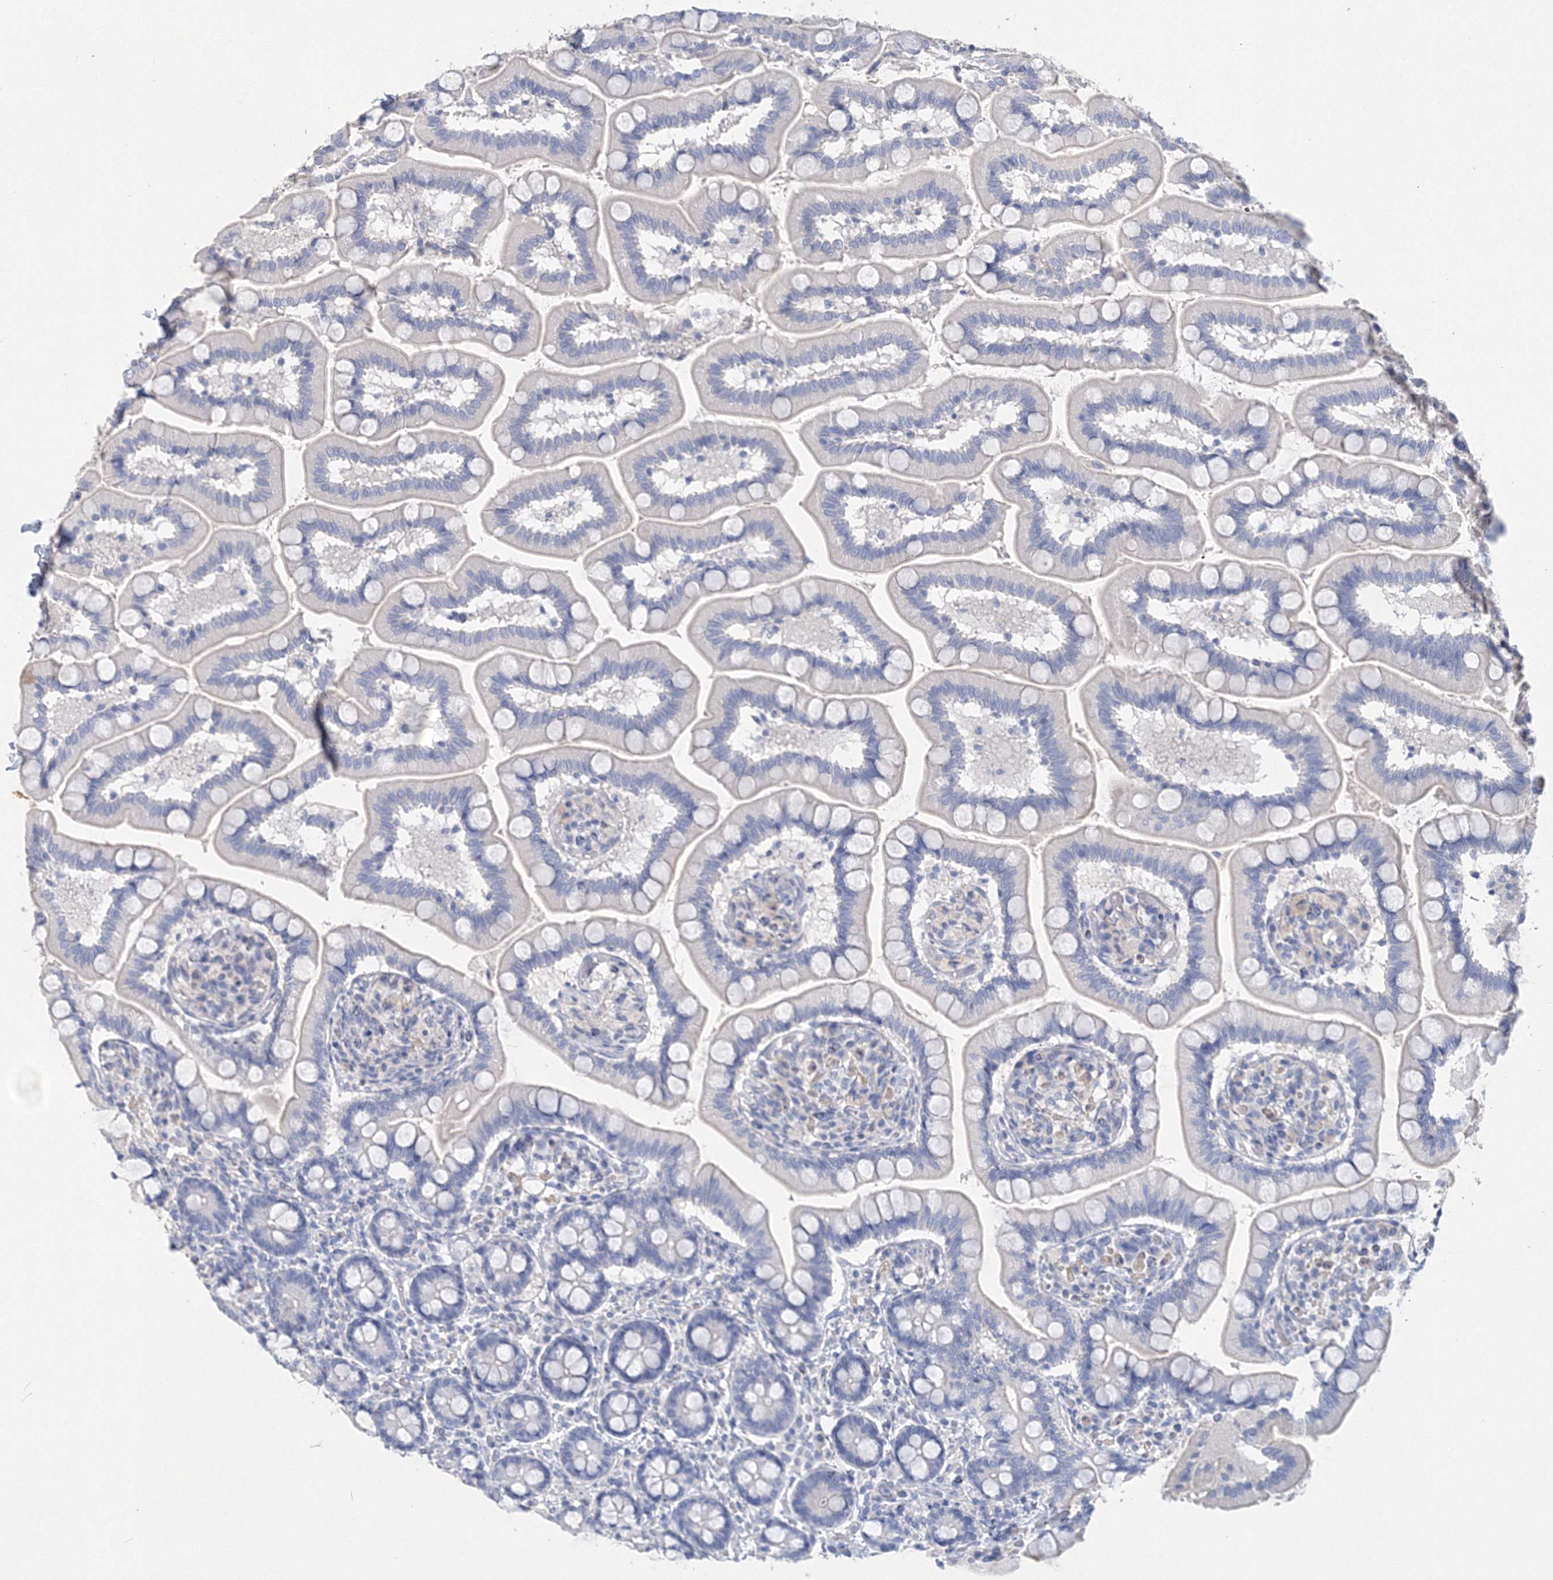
{"staining": {"intensity": "negative", "quantity": "none", "location": "none"}, "tissue": "small intestine", "cell_type": "Glandular cells", "image_type": "normal", "snomed": [{"axis": "morphology", "description": "Normal tissue, NOS"}, {"axis": "topography", "description": "Small intestine"}], "caption": "High magnification brightfield microscopy of unremarkable small intestine stained with DAB (brown) and counterstained with hematoxylin (blue): glandular cells show no significant expression. (Immunohistochemistry (ihc), brightfield microscopy, high magnification).", "gene": "OSBPL6", "patient": {"sex": "female", "age": 64}}